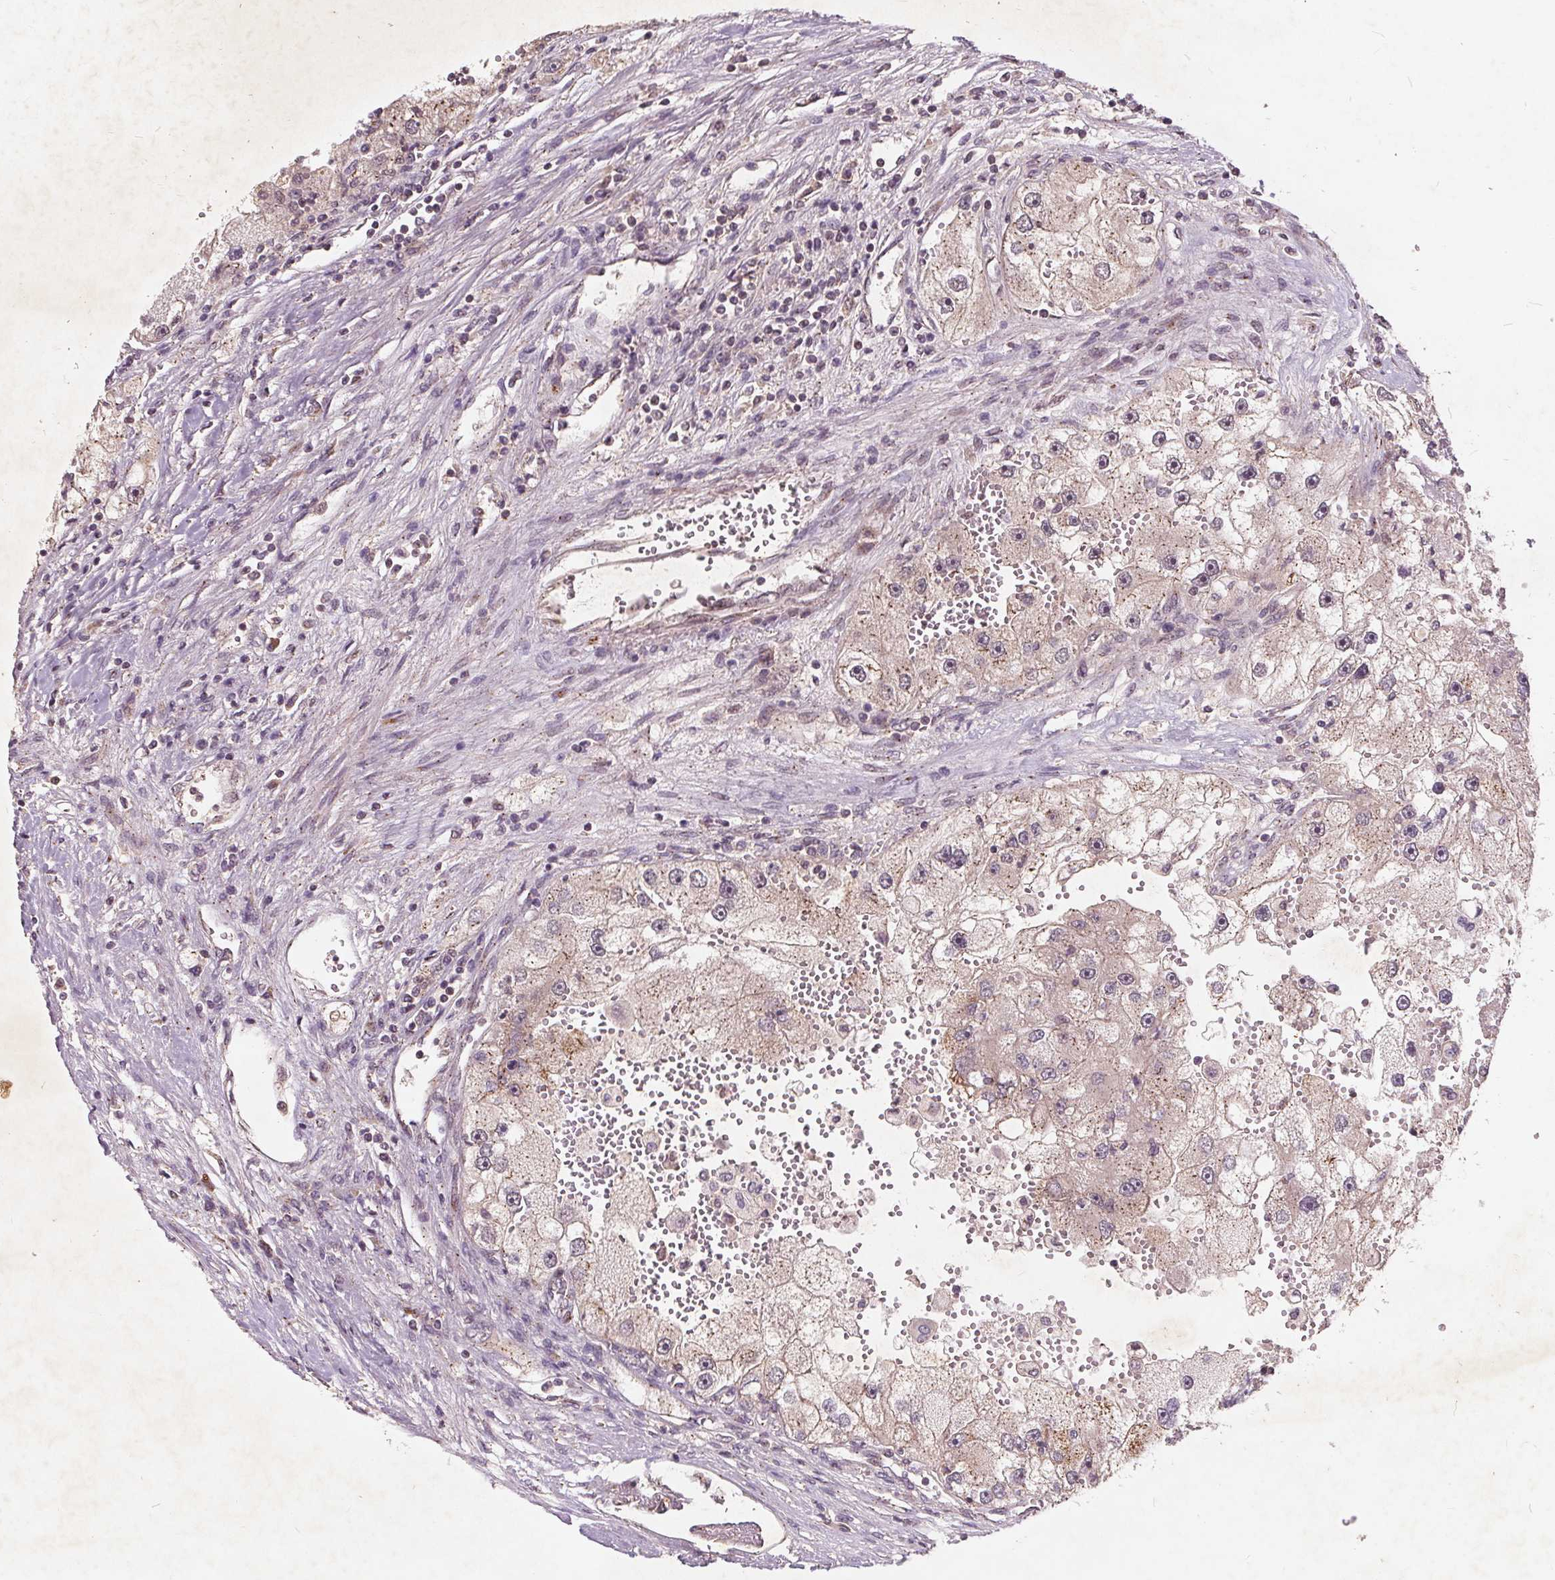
{"staining": {"intensity": "weak", "quantity": "<25%", "location": "cytoplasmic/membranous"}, "tissue": "renal cancer", "cell_type": "Tumor cells", "image_type": "cancer", "snomed": [{"axis": "morphology", "description": "Adenocarcinoma, NOS"}, {"axis": "topography", "description": "Kidney"}], "caption": "Immunohistochemistry (IHC) image of neoplastic tissue: renal adenocarcinoma stained with DAB demonstrates no significant protein staining in tumor cells.", "gene": "CSNK1G2", "patient": {"sex": "male", "age": 63}}